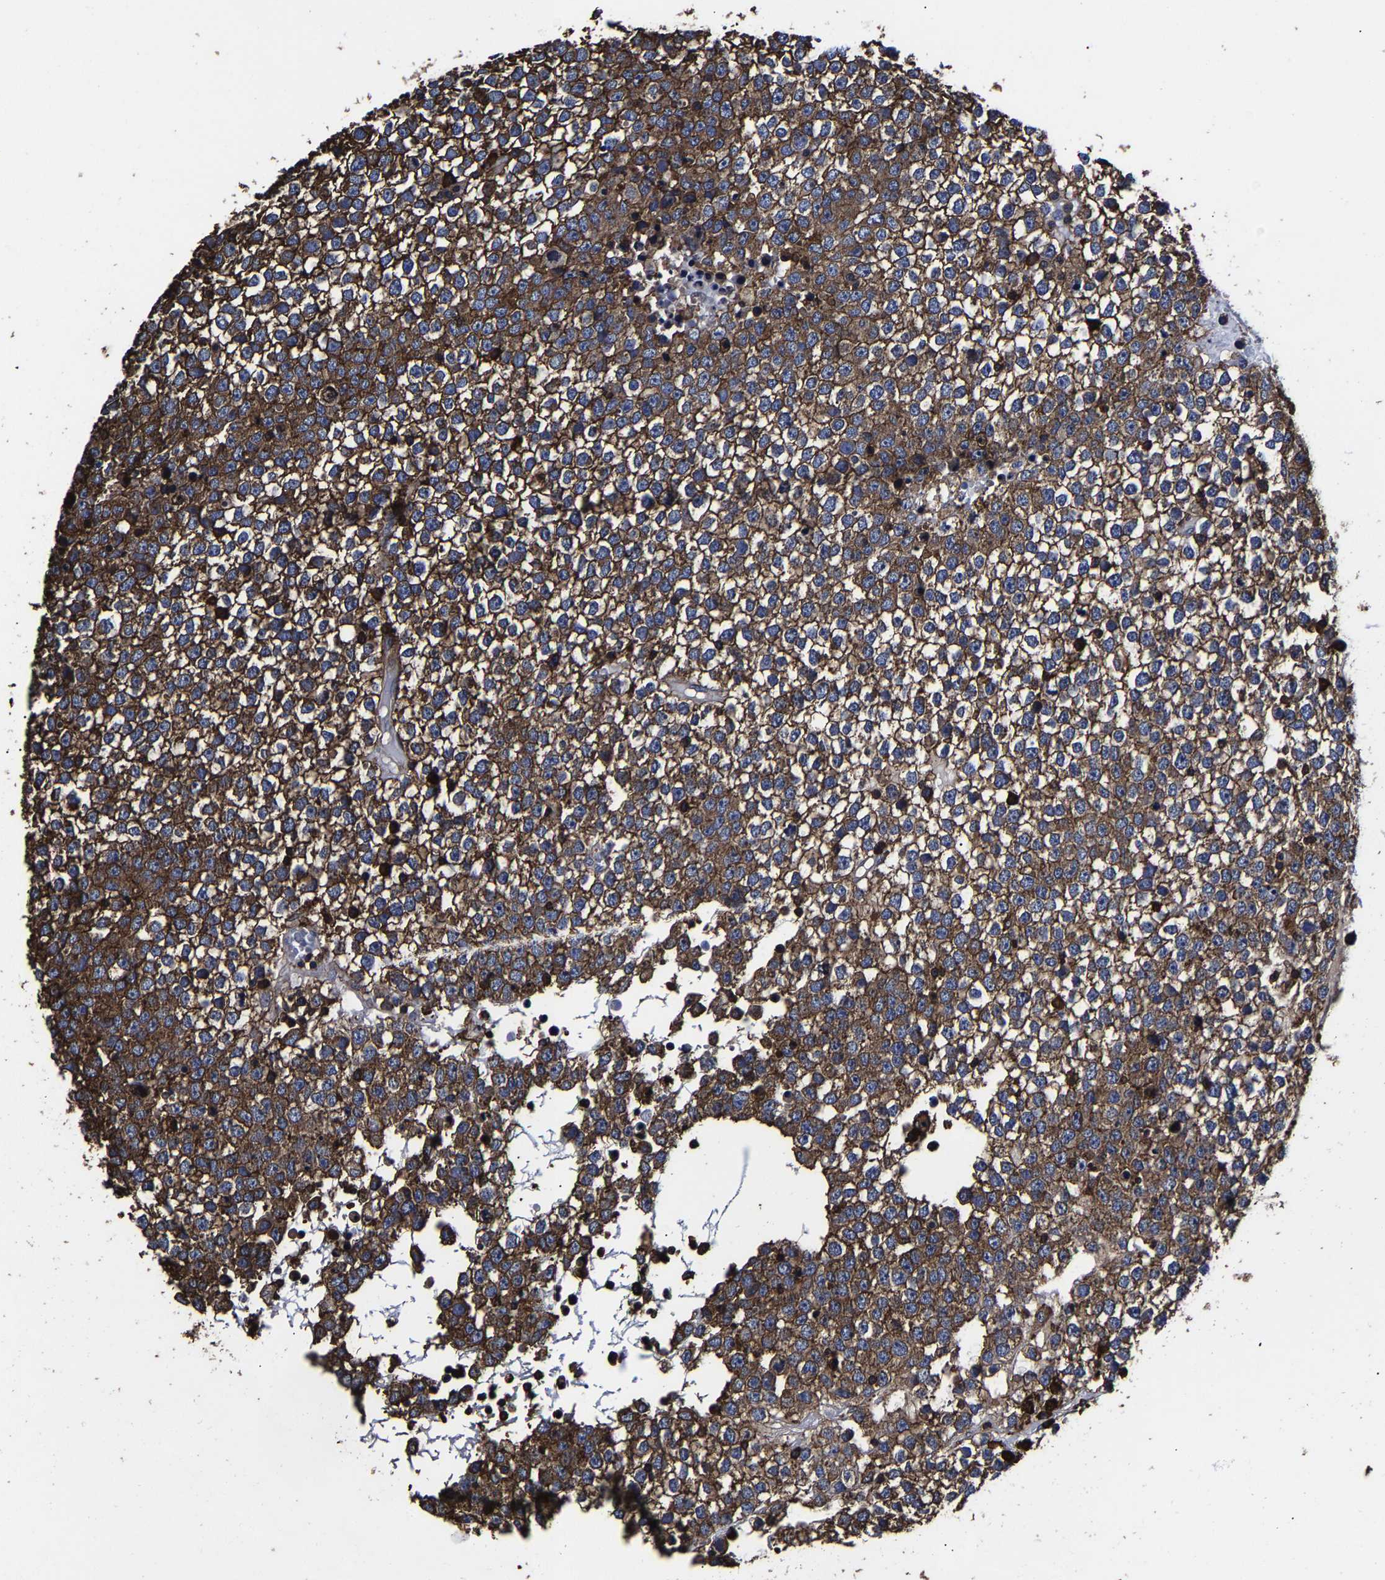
{"staining": {"intensity": "strong", "quantity": ">75%", "location": "cytoplasmic/membranous"}, "tissue": "testis cancer", "cell_type": "Tumor cells", "image_type": "cancer", "snomed": [{"axis": "morphology", "description": "Seminoma, NOS"}, {"axis": "topography", "description": "Testis"}], "caption": "Testis seminoma stained with DAB (3,3'-diaminobenzidine) immunohistochemistry shows high levels of strong cytoplasmic/membranous expression in approximately >75% of tumor cells.", "gene": "SSH3", "patient": {"sex": "male", "age": 65}}